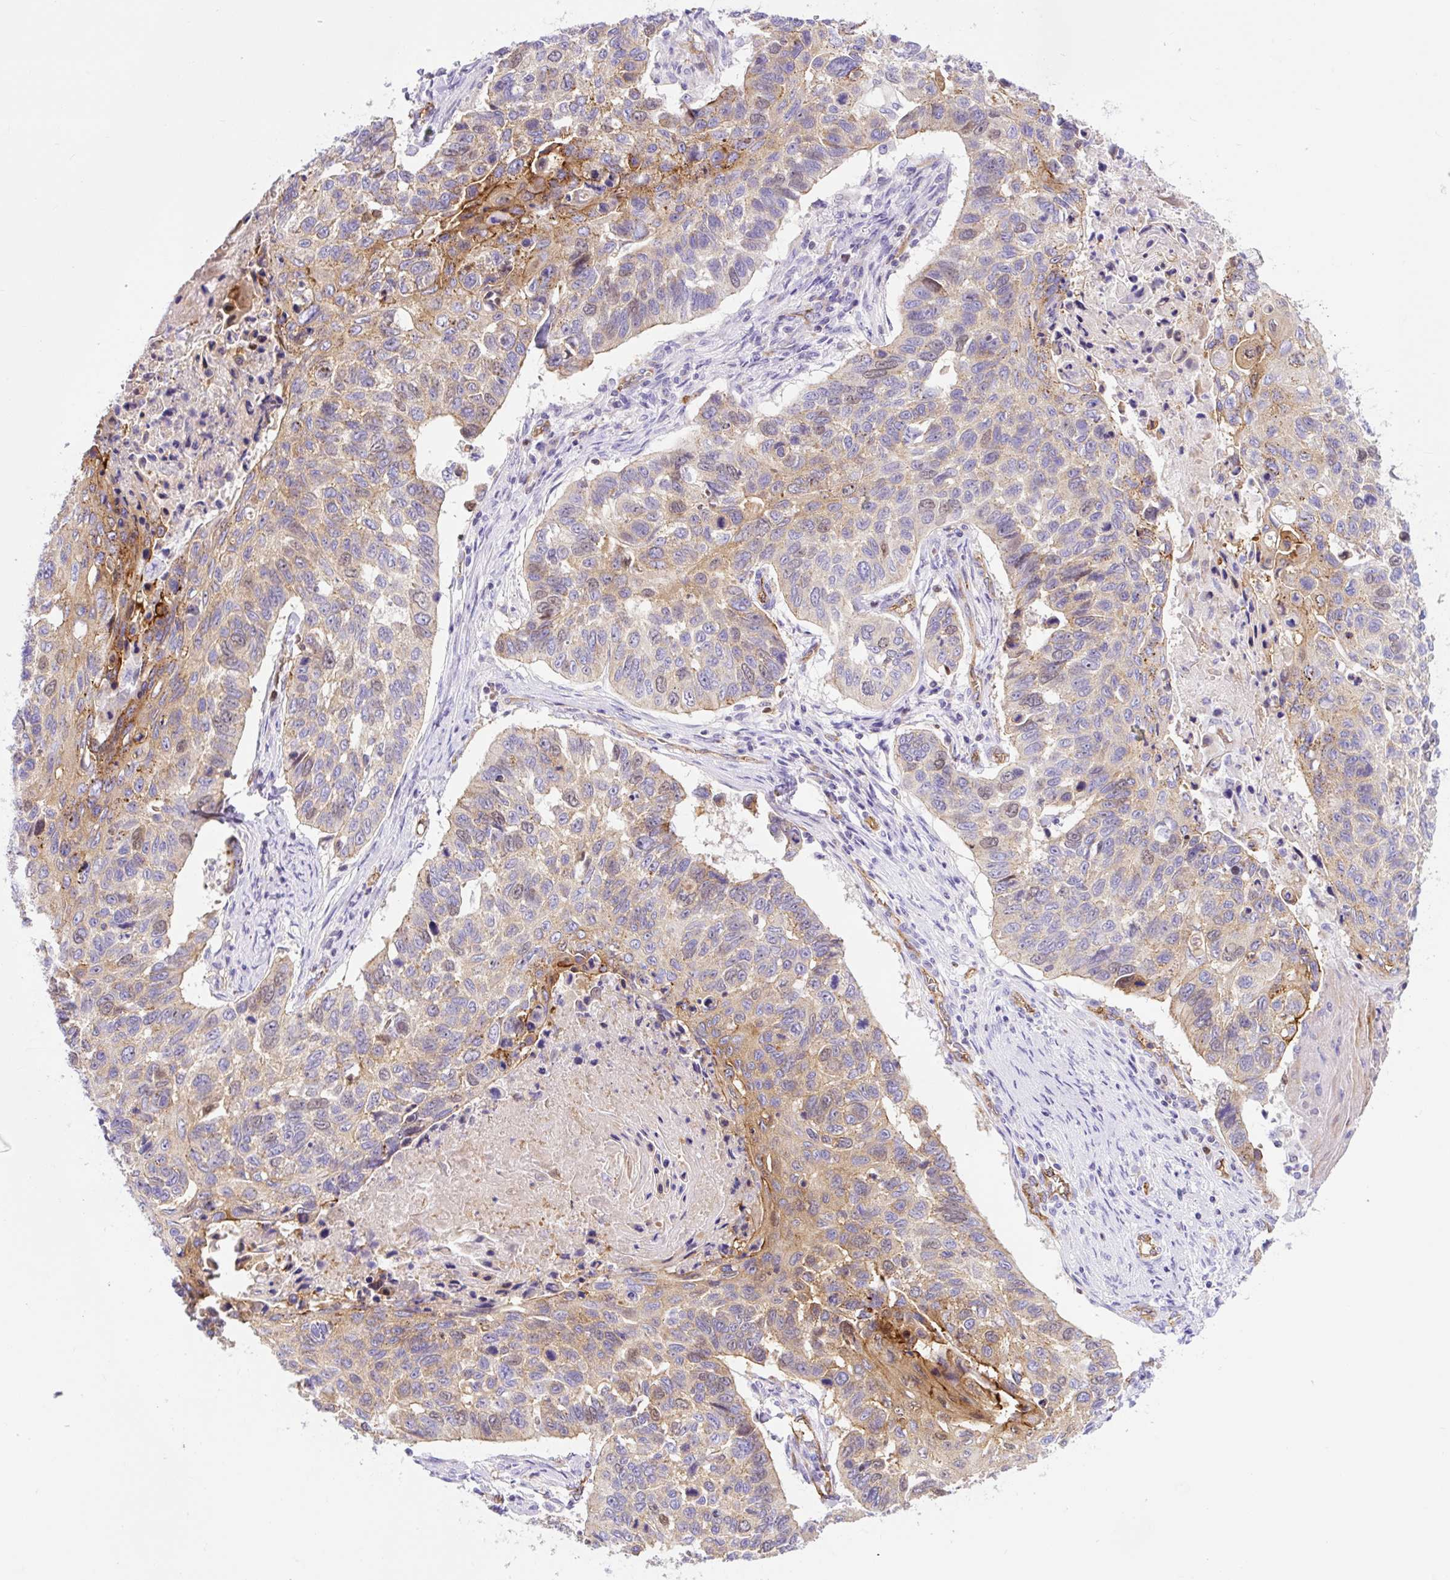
{"staining": {"intensity": "moderate", "quantity": "<25%", "location": "cytoplasmic/membranous,nuclear"}, "tissue": "lung cancer", "cell_type": "Tumor cells", "image_type": "cancer", "snomed": [{"axis": "morphology", "description": "Squamous cell carcinoma, NOS"}, {"axis": "topography", "description": "Lung"}], "caption": "Lung cancer (squamous cell carcinoma) stained with immunohistochemistry (IHC) exhibits moderate cytoplasmic/membranous and nuclear staining in approximately <25% of tumor cells. The staining was performed using DAB to visualize the protein expression in brown, while the nuclei were stained in blue with hematoxylin (Magnification: 20x).", "gene": "HIP1R", "patient": {"sex": "male", "age": 62}}